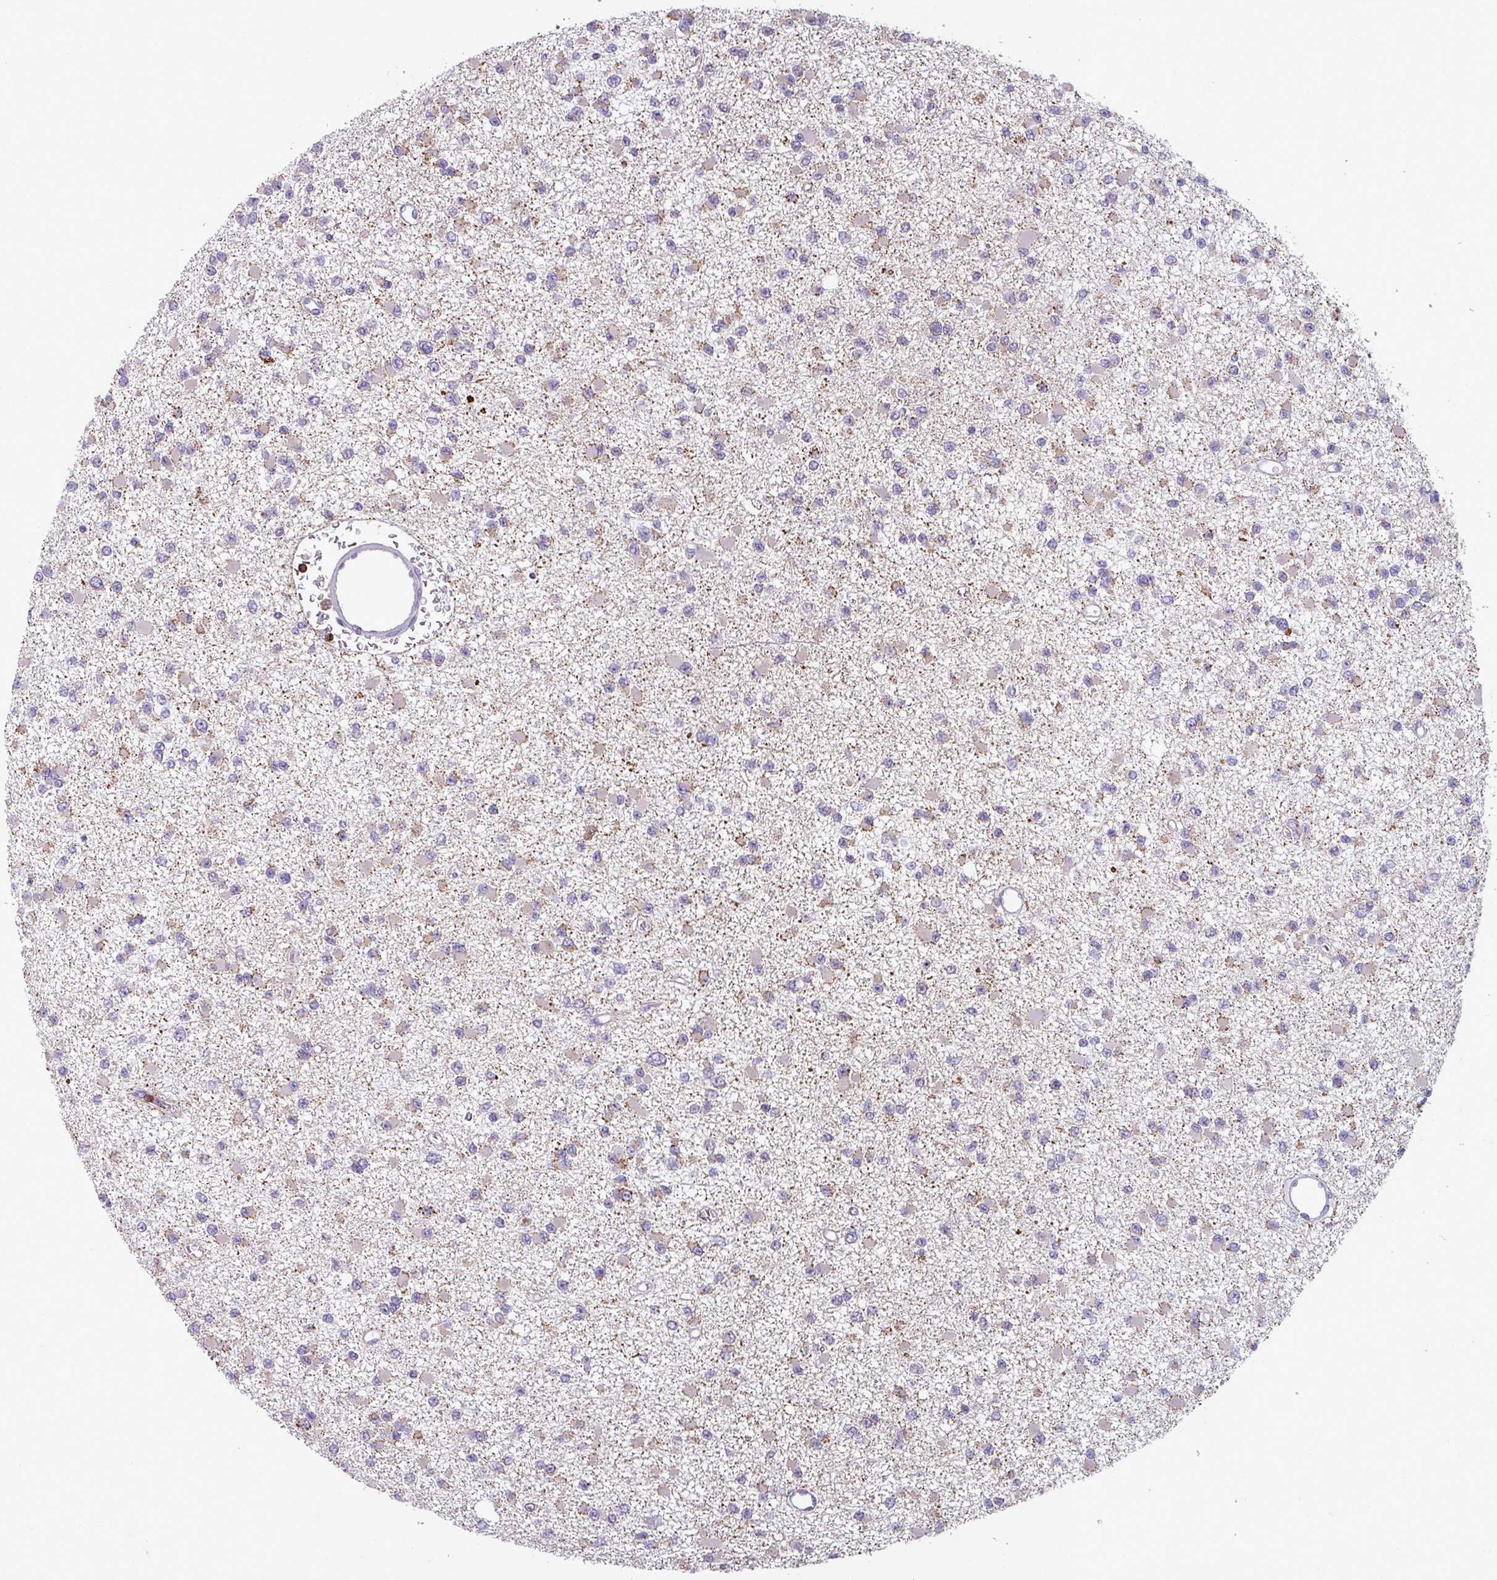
{"staining": {"intensity": "negative", "quantity": "none", "location": "none"}, "tissue": "glioma", "cell_type": "Tumor cells", "image_type": "cancer", "snomed": [{"axis": "morphology", "description": "Glioma, malignant, Low grade"}, {"axis": "topography", "description": "Brain"}], "caption": "Image shows no significant protein expression in tumor cells of malignant glioma (low-grade).", "gene": "NEDD9", "patient": {"sex": "female", "age": 22}}